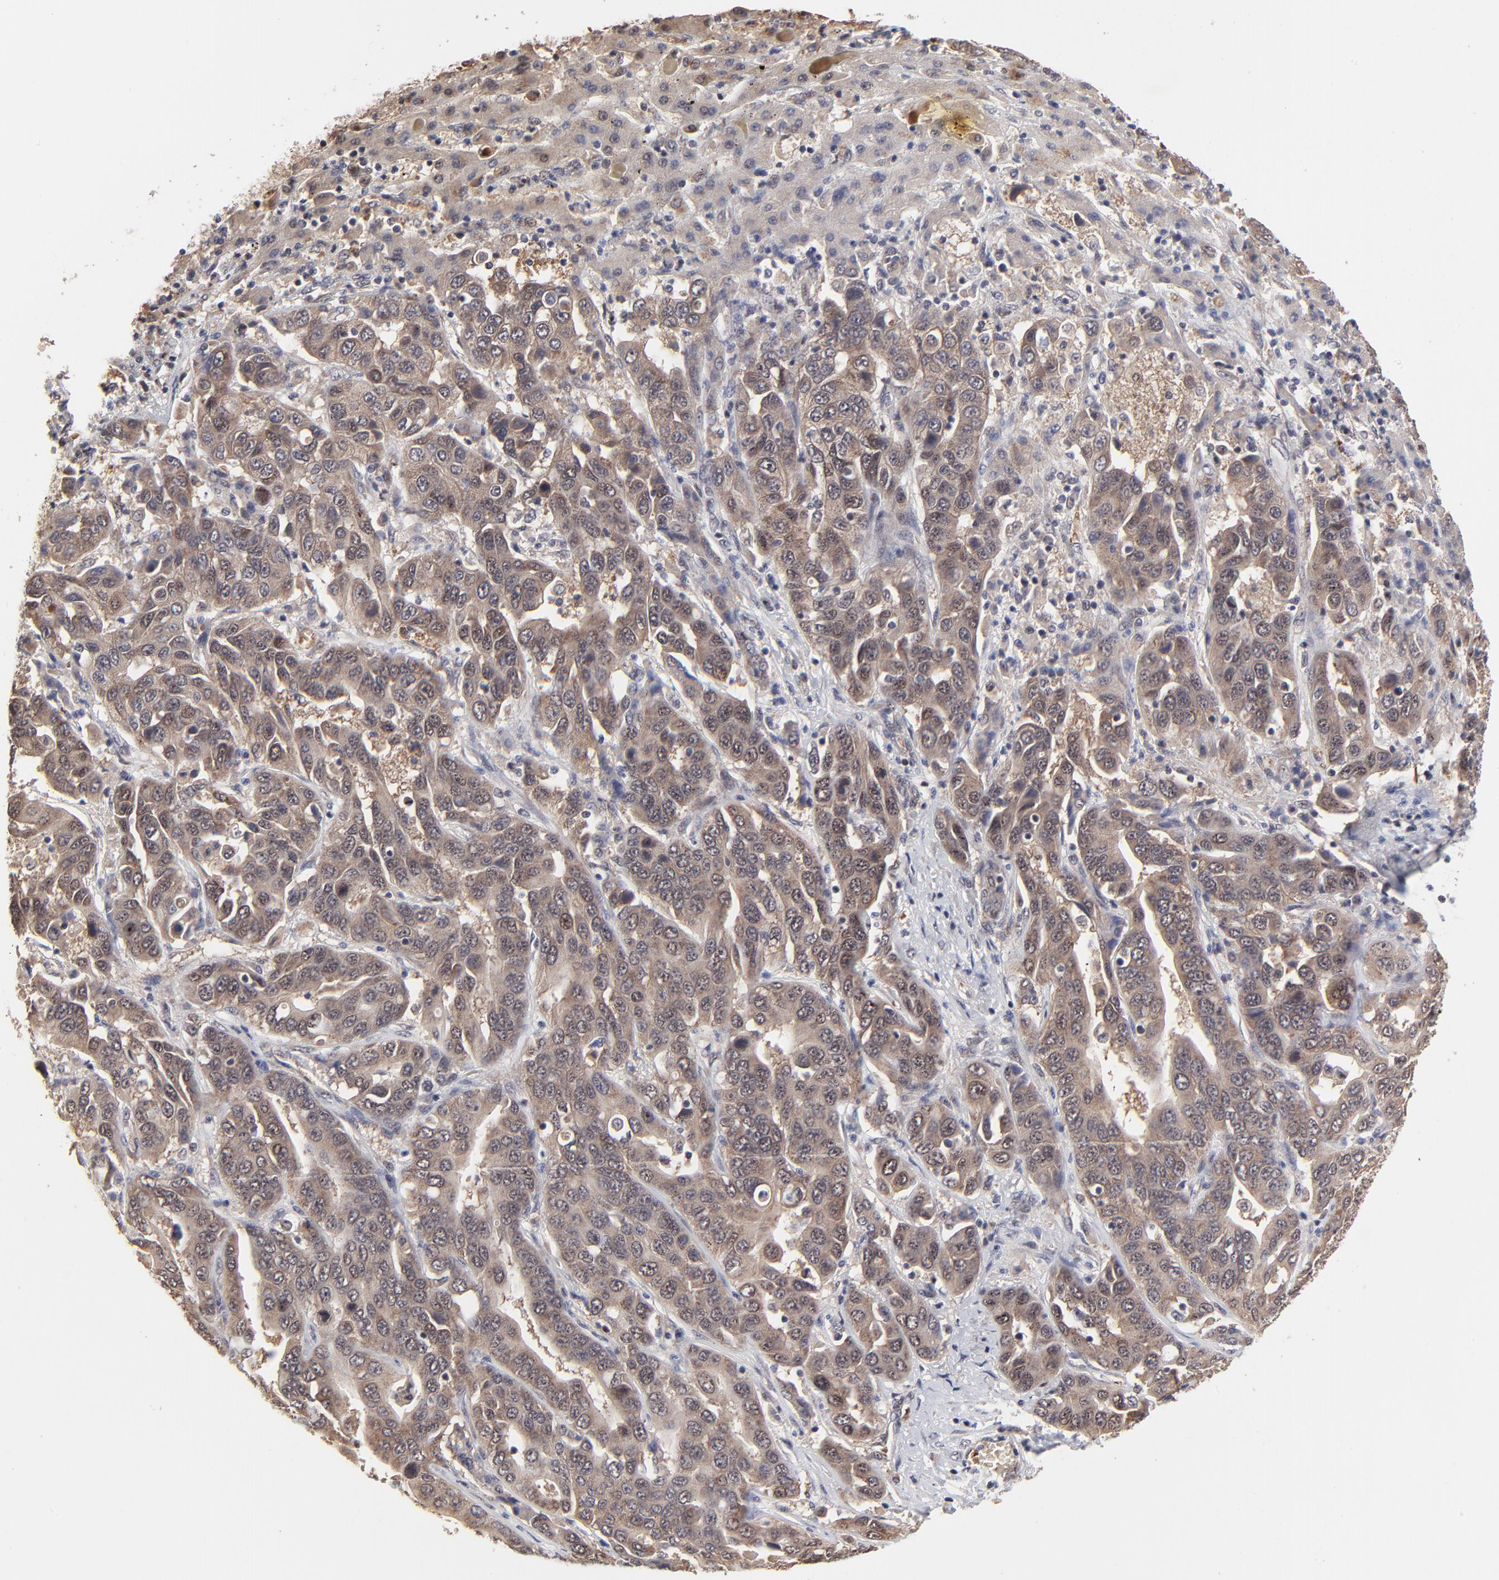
{"staining": {"intensity": "moderate", "quantity": ">75%", "location": "cytoplasmic/membranous"}, "tissue": "liver cancer", "cell_type": "Tumor cells", "image_type": "cancer", "snomed": [{"axis": "morphology", "description": "Cholangiocarcinoma"}, {"axis": "topography", "description": "Liver"}], "caption": "Protein expression analysis of human liver cholangiocarcinoma reveals moderate cytoplasmic/membranous staining in about >75% of tumor cells.", "gene": "FRMD8", "patient": {"sex": "female", "age": 52}}